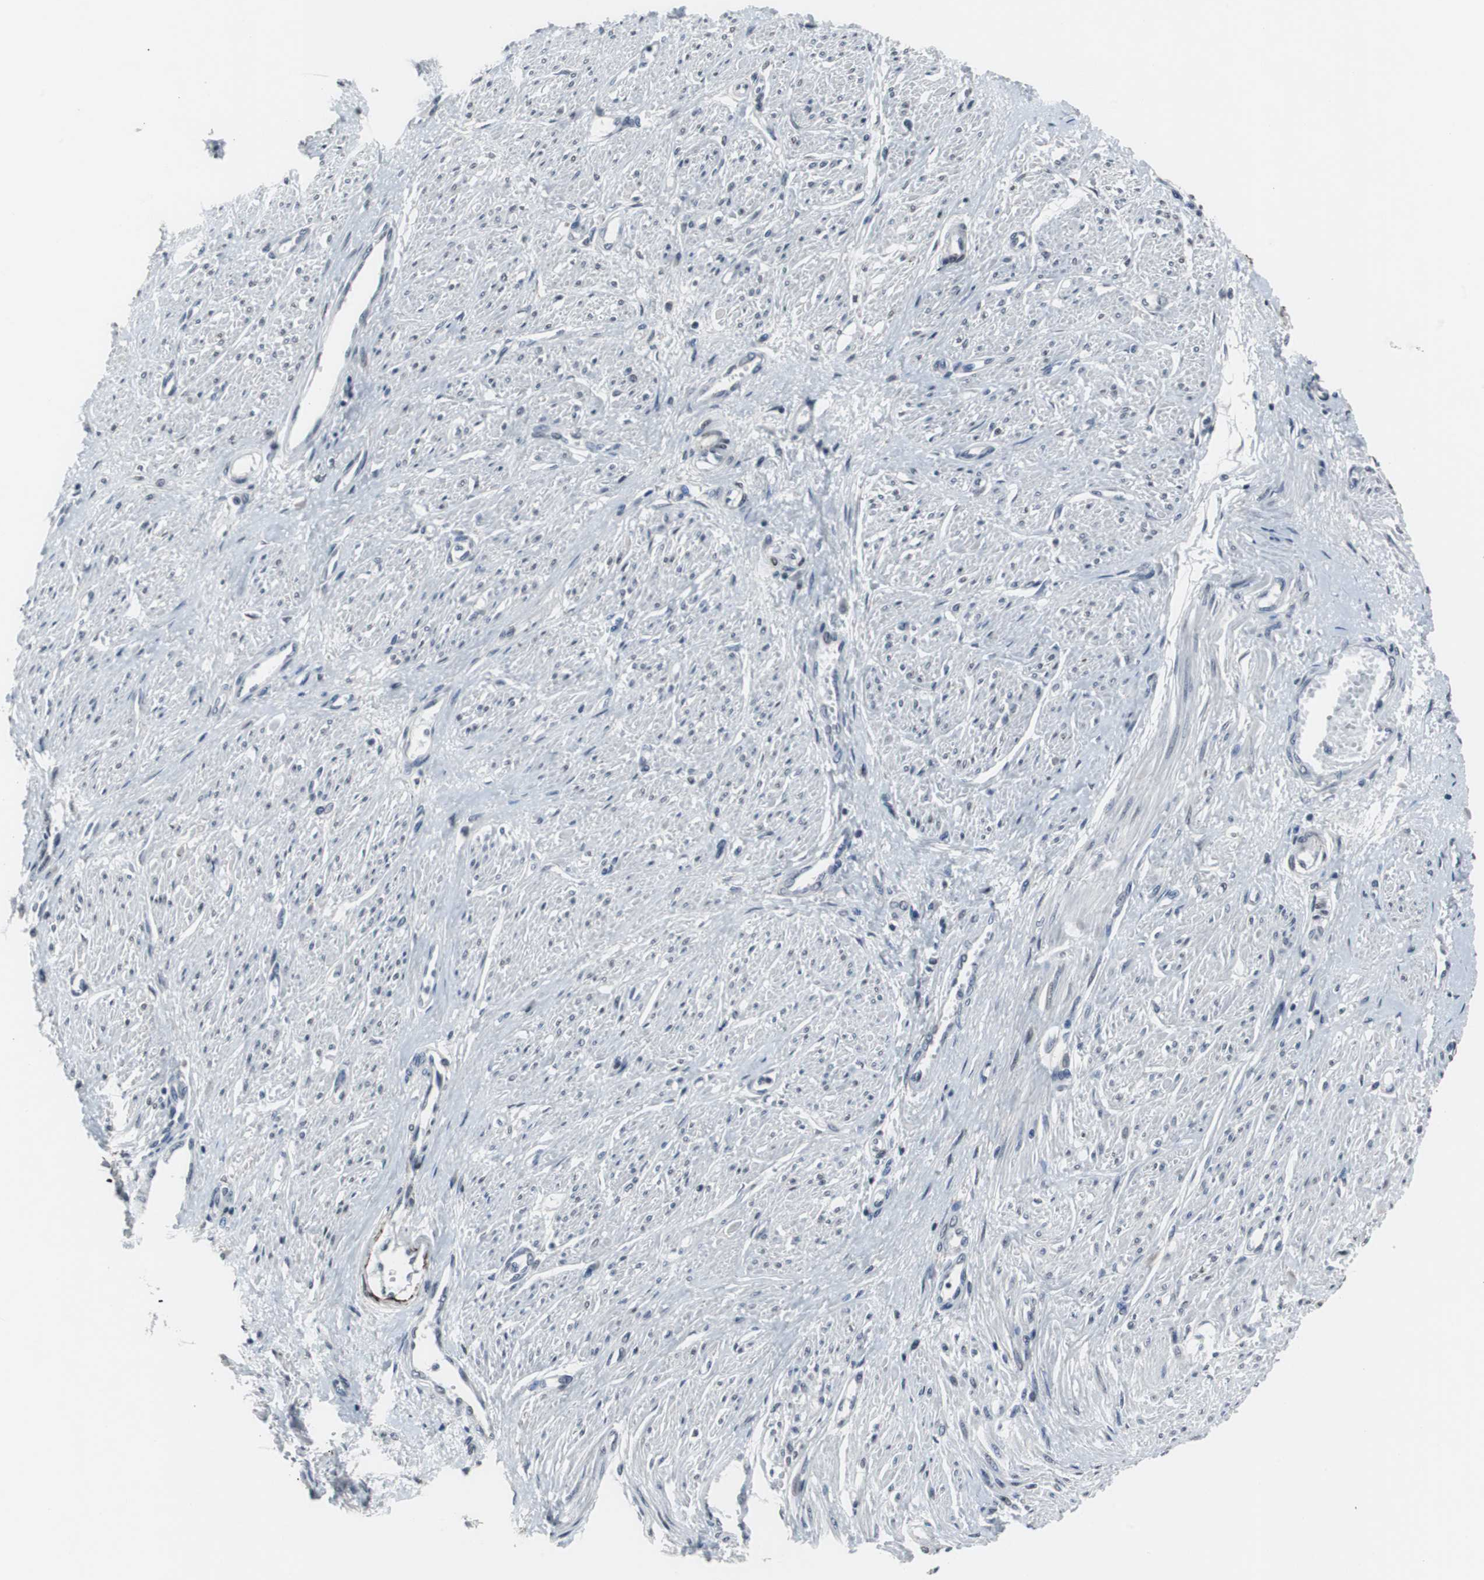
{"staining": {"intensity": "moderate", "quantity": "25%-75%", "location": "nuclear"}, "tissue": "smooth muscle", "cell_type": "Smooth muscle cells", "image_type": "normal", "snomed": [{"axis": "morphology", "description": "Normal tissue, NOS"}, {"axis": "topography", "description": "Smooth muscle"}, {"axis": "topography", "description": "Uterus"}], "caption": "Moderate nuclear protein staining is identified in about 25%-75% of smooth muscle cells in smooth muscle. (DAB (3,3'-diaminobenzidine) IHC with brightfield microscopy, high magnification).", "gene": "FOXP4", "patient": {"sex": "female", "age": 39}}